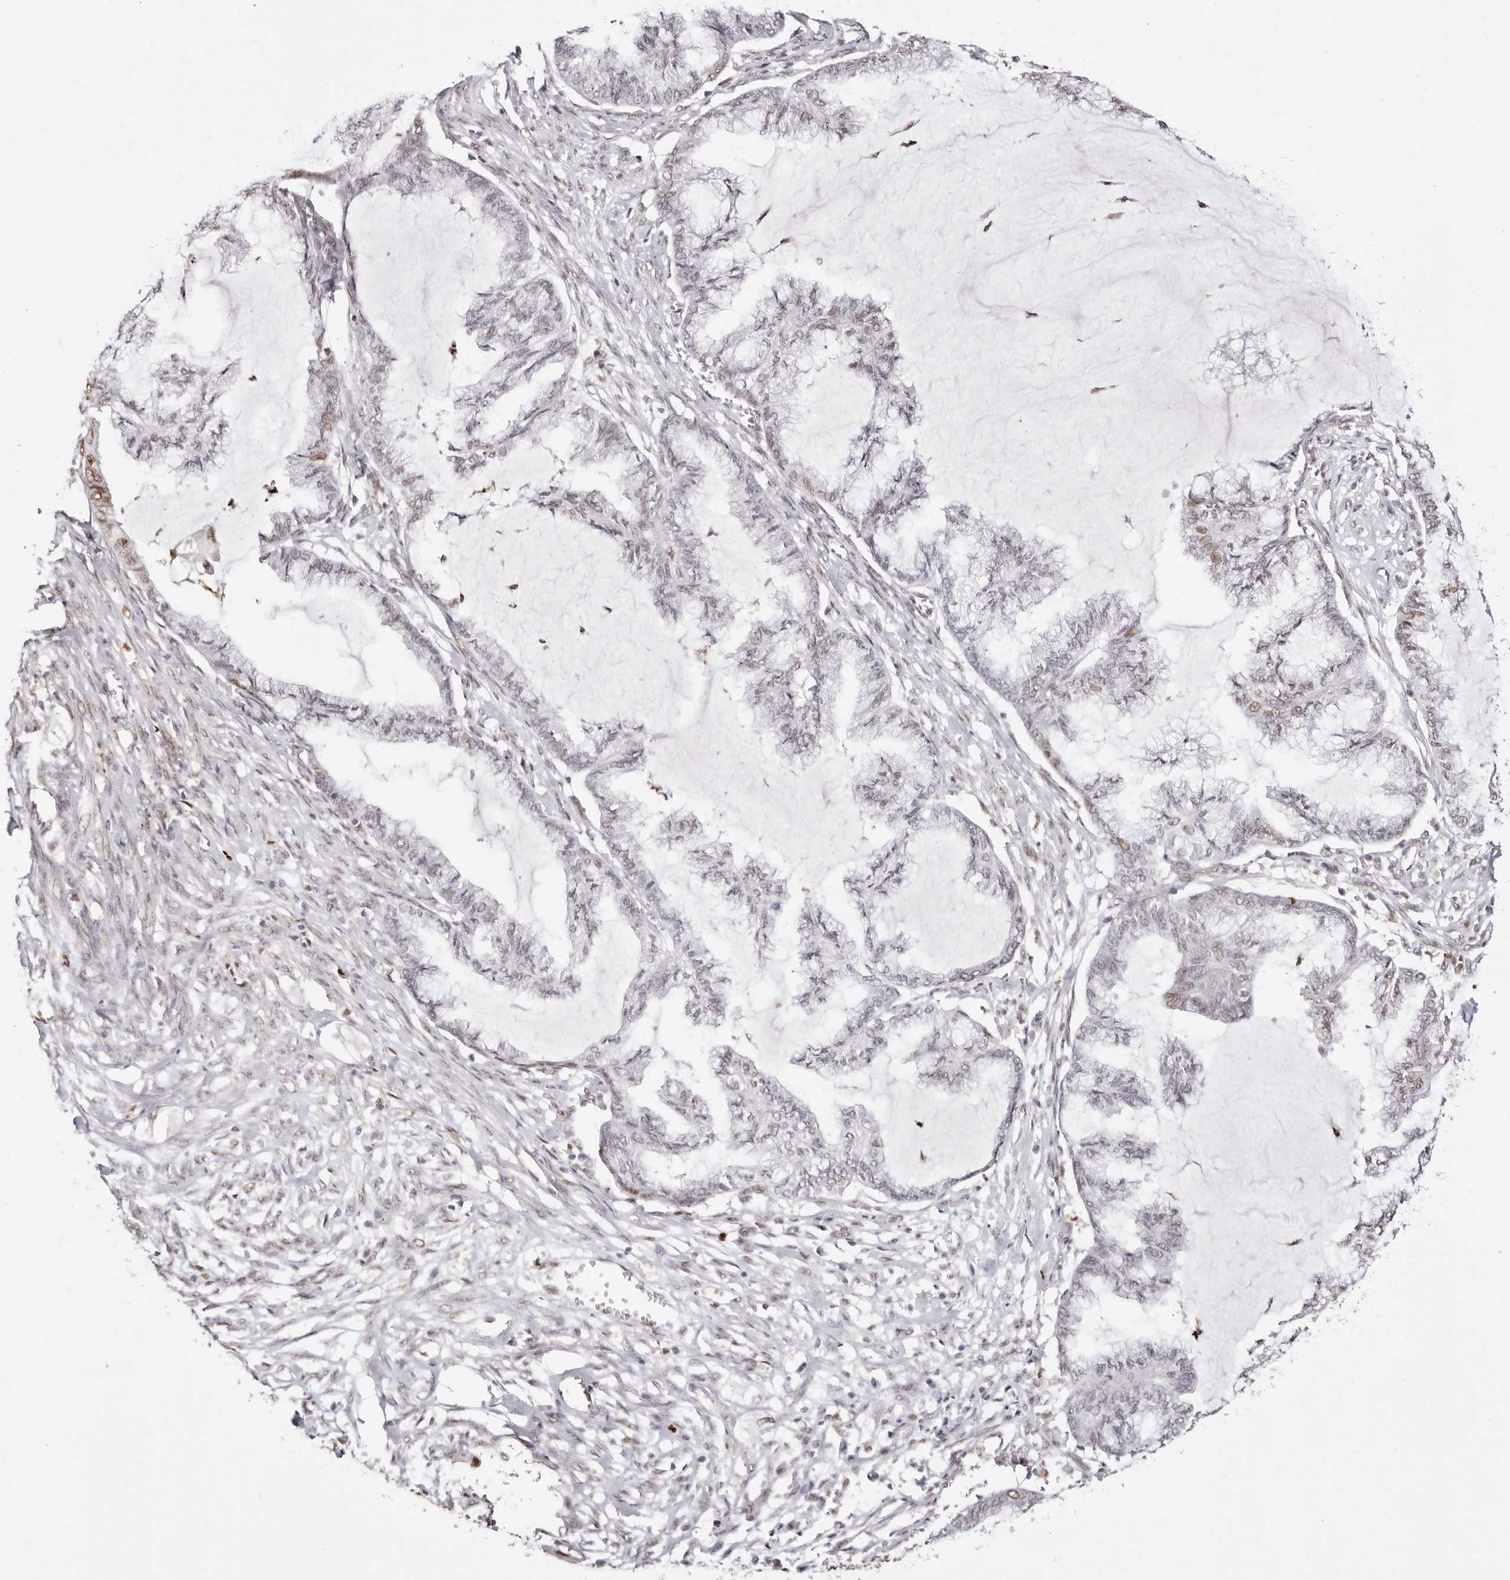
{"staining": {"intensity": "moderate", "quantity": "<25%", "location": "nuclear"}, "tissue": "endometrial cancer", "cell_type": "Tumor cells", "image_type": "cancer", "snomed": [{"axis": "morphology", "description": "Adenocarcinoma, NOS"}, {"axis": "topography", "description": "Endometrium"}], "caption": "This histopathology image reveals IHC staining of adenocarcinoma (endometrial), with low moderate nuclear staining in about <25% of tumor cells.", "gene": "TKT", "patient": {"sex": "female", "age": 86}}